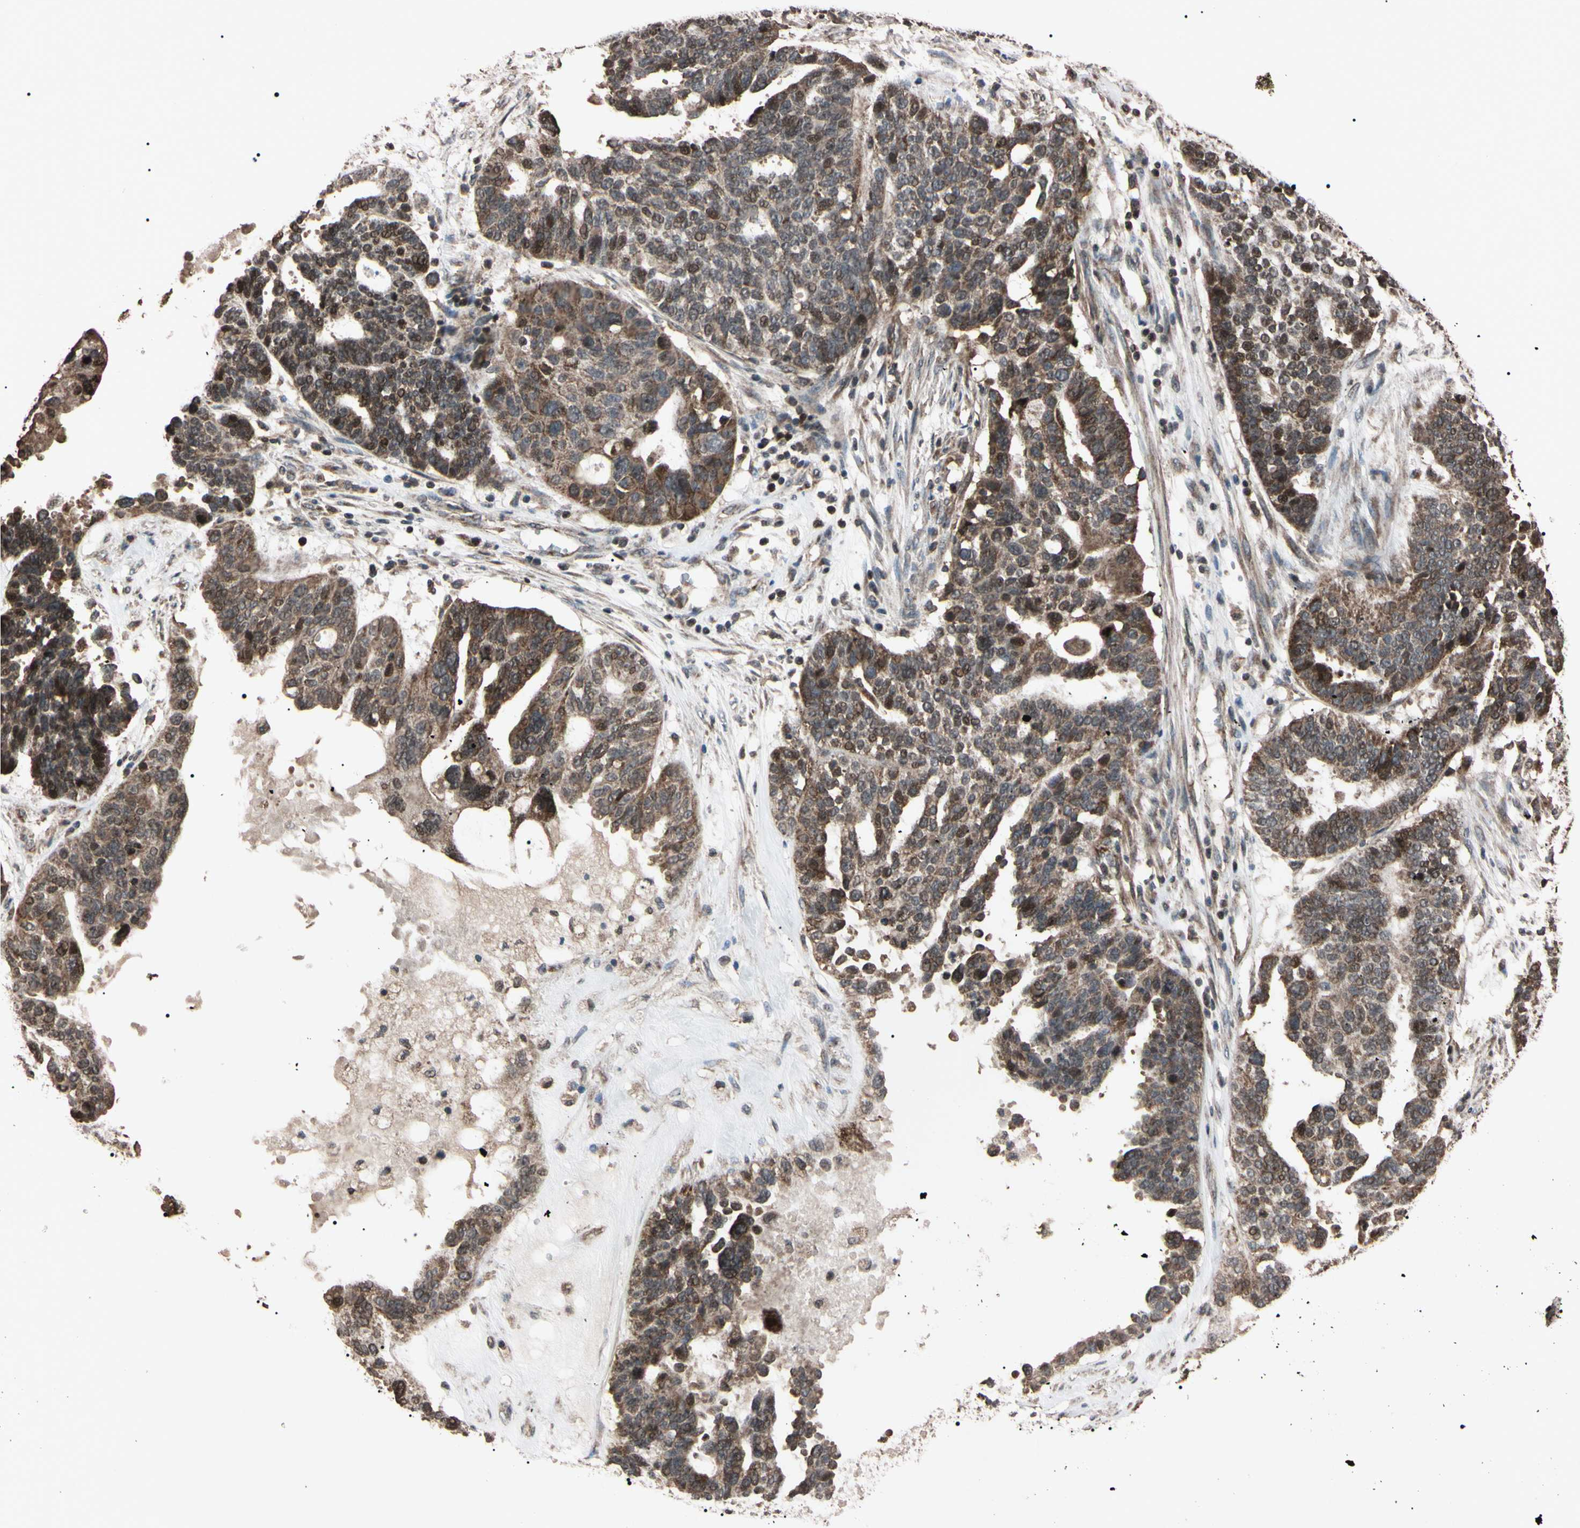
{"staining": {"intensity": "moderate", "quantity": "25%-75%", "location": "cytoplasmic/membranous,nuclear"}, "tissue": "ovarian cancer", "cell_type": "Tumor cells", "image_type": "cancer", "snomed": [{"axis": "morphology", "description": "Cystadenocarcinoma, serous, NOS"}, {"axis": "topography", "description": "Ovary"}], "caption": "This photomicrograph exhibits IHC staining of ovarian cancer (serous cystadenocarcinoma), with medium moderate cytoplasmic/membranous and nuclear staining in approximately 25%-75% of tumor cells.", "gene": "TNFRSF1A", "patient": {"sex": "female", "age": 59}}